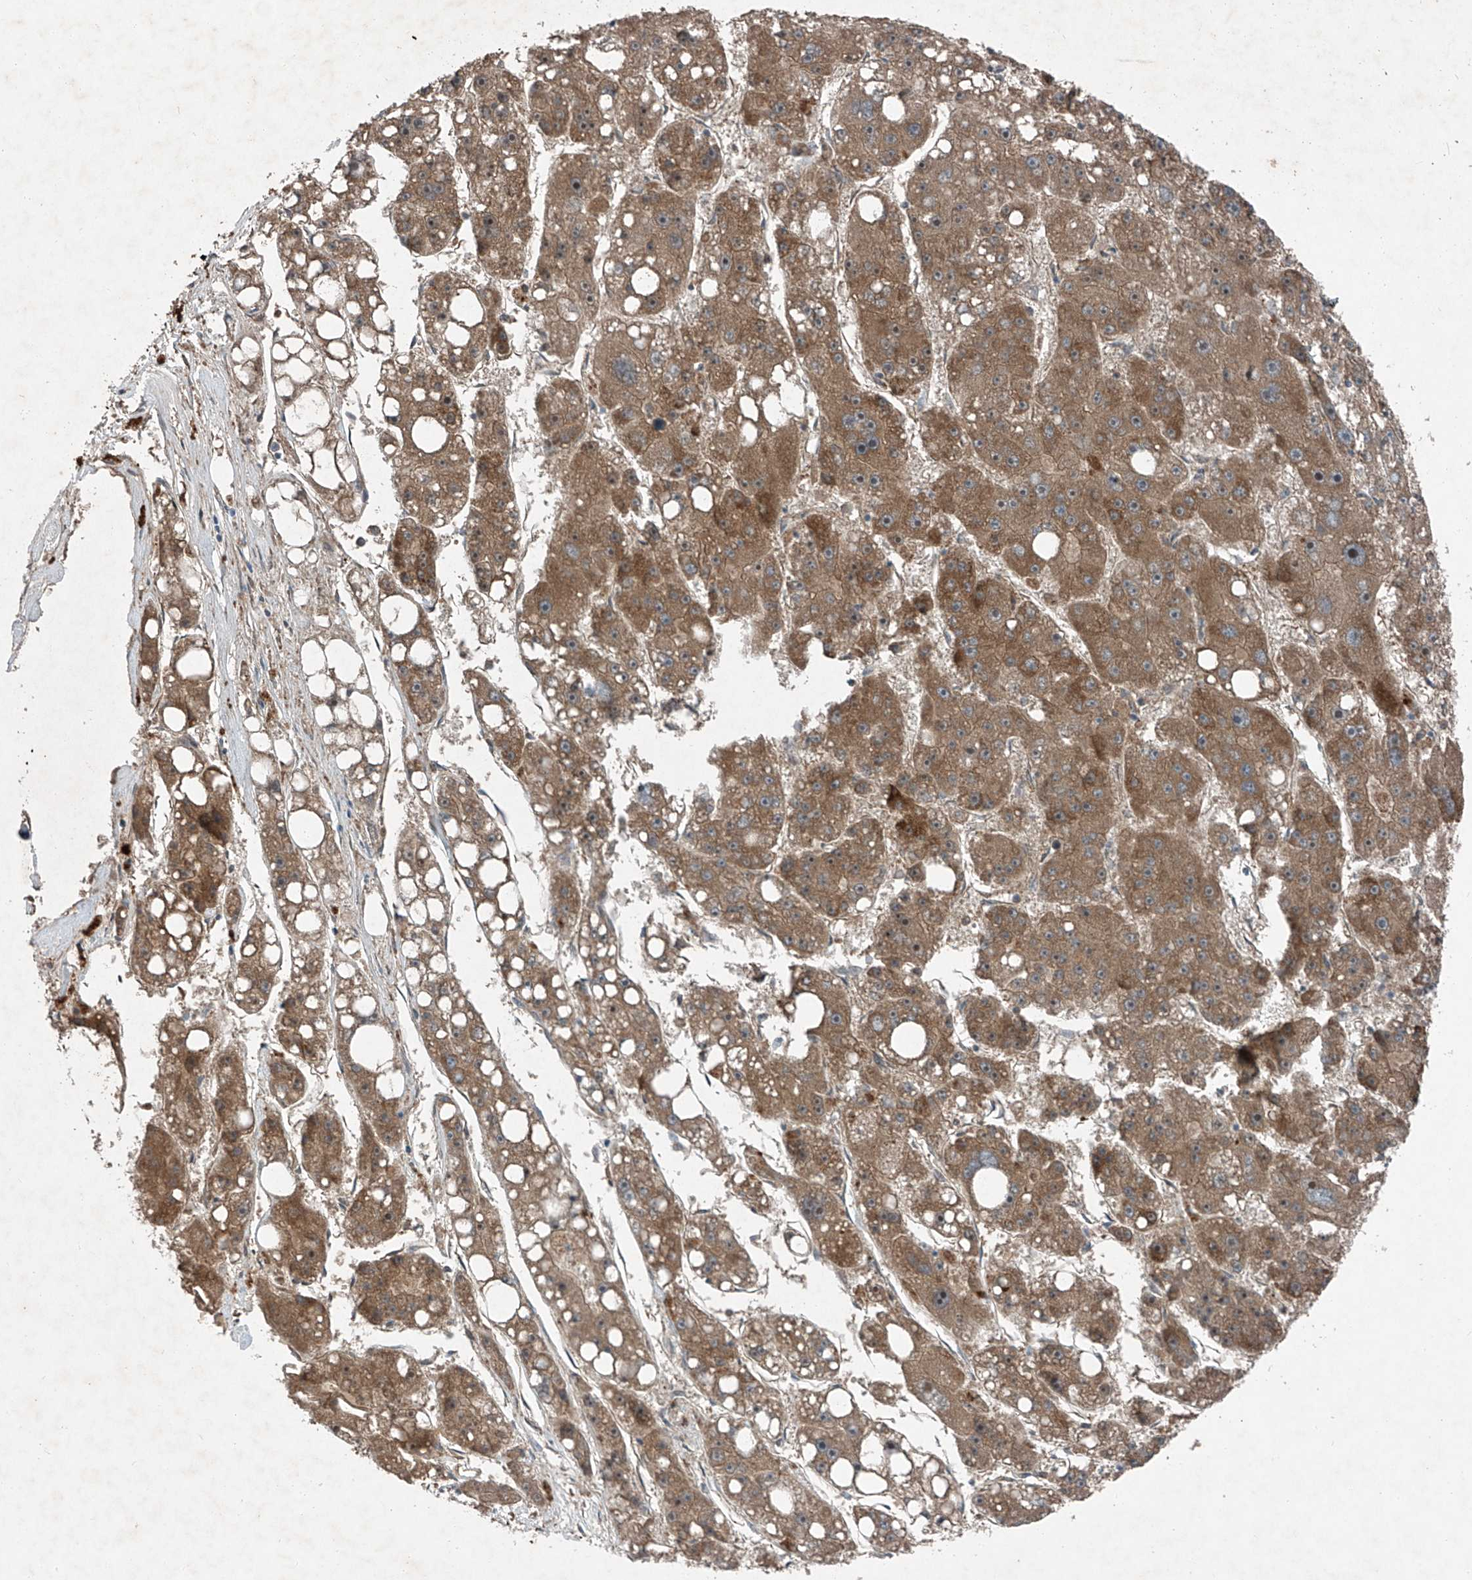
{"staining": {"intensity": "moderate", "quantity": ">75%", "location": "cytoplasmic/membranous"}, "tissue": "liver cancer", "cell_type": "Tumor cells", "image_type": "cancer", "snomed": [{"axis": "morphology", "description": "Carcinoma, Hepatocellular, NOS"}, {"axis": "topography", "description": "Liver"}], "caption": "Immunohistochemical staining of human liver cancer (hepatocellular carcinoma) demonstrates medium levels of moderate cytoplasmic/membranous expression in about >75% of tumor cells. (brown staining indicates protein expression, while blue staining denotes nuclei).", "gene": "FOXRED2", "patient": {"sex": "female", "age": 61}}